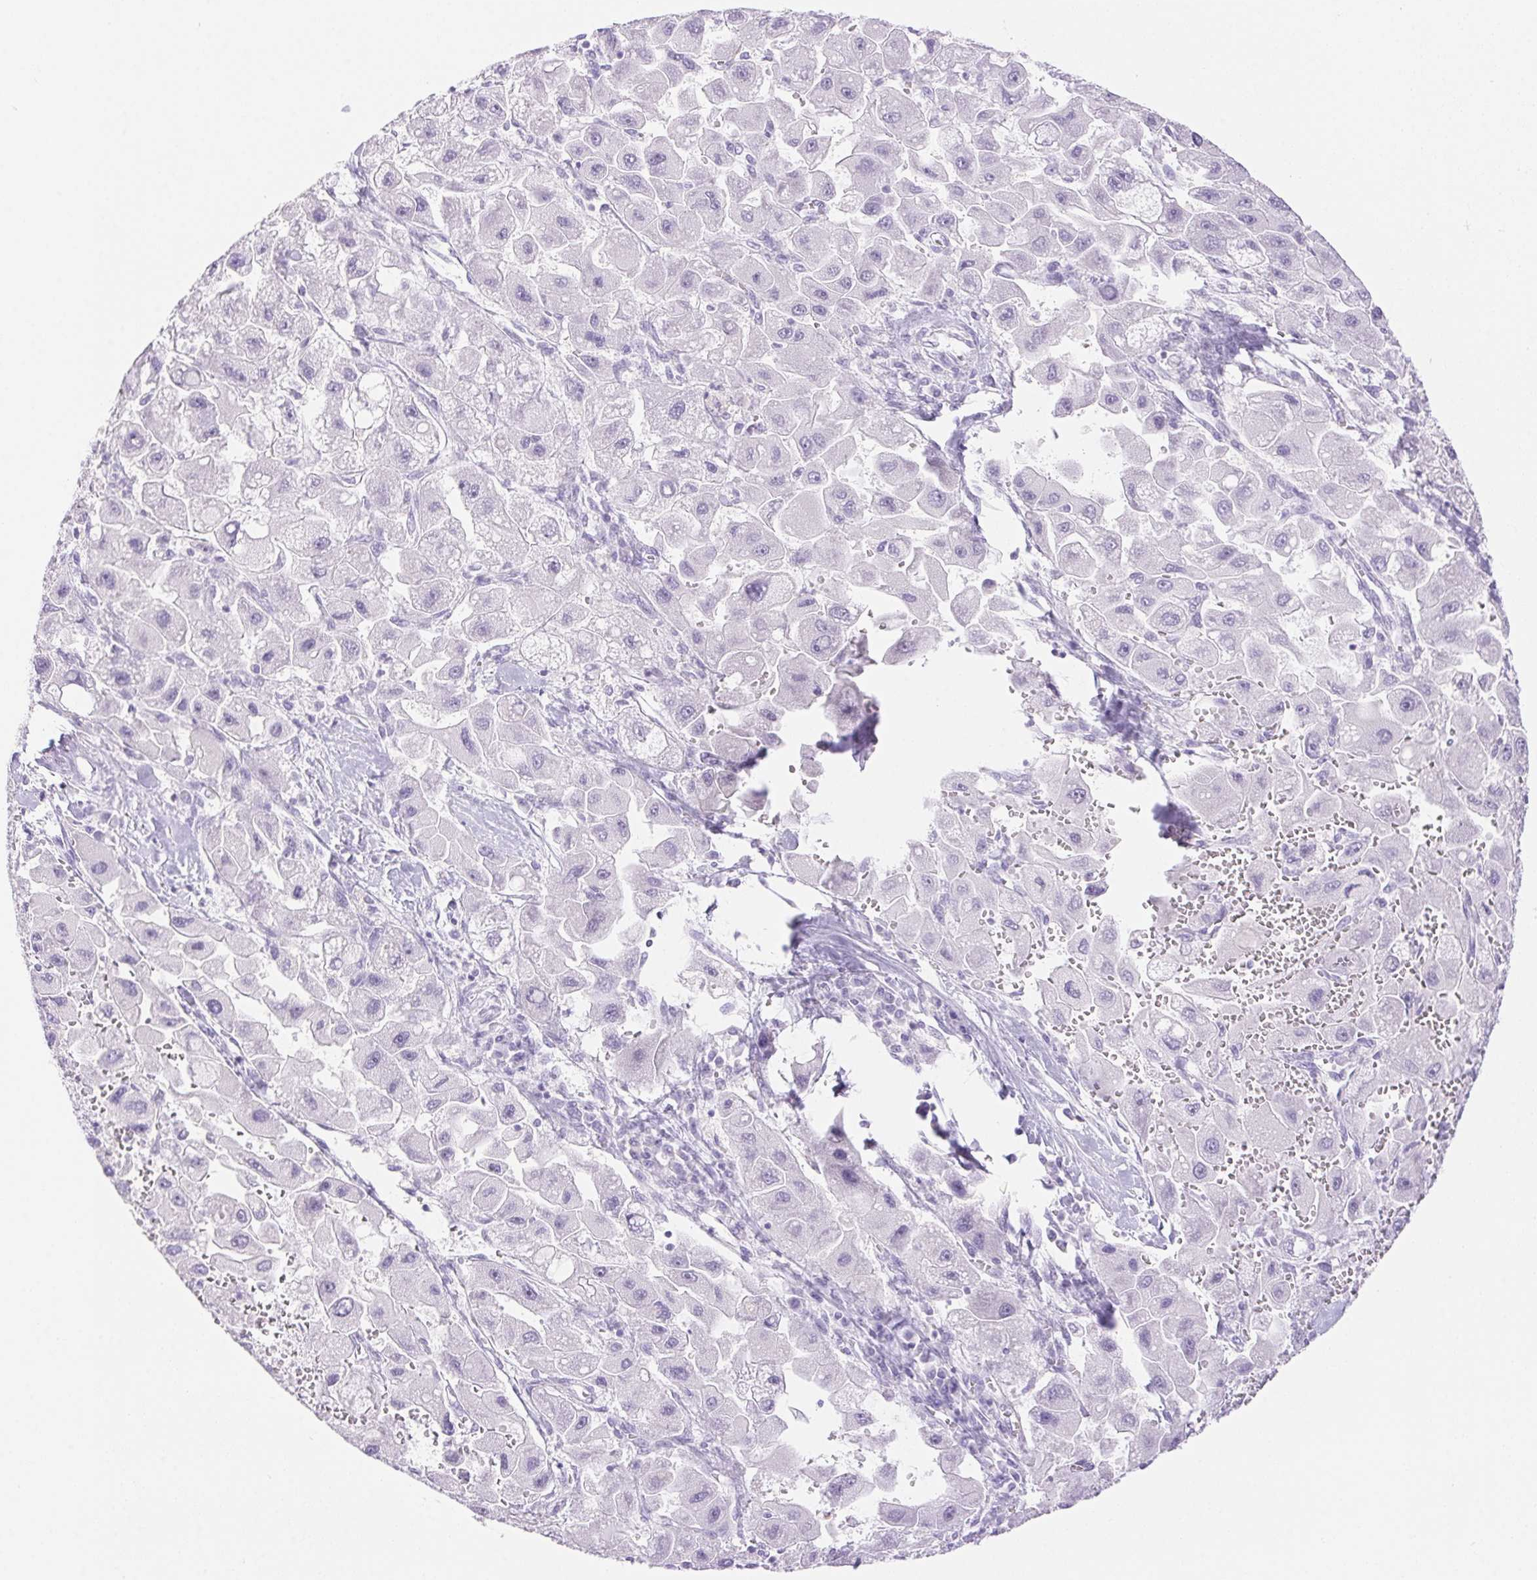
{"staining": {"intensity": "negative", "quantity": "none", "location": "none"}, "tissue": "liver cancer", "cell_type": "Tumor cells", "image_type": "cancer", "snomed": [{"axis": "morphology", "description": "Carcinoma, Hepatocellular, NOS"}, {"axis": "topography", "description": "Liver"}], "caption": "Photomicrograph shows no protein staining in tumor cells of liver cancer (hepatocellular carcinoma) tissue.", "gene": "ERP27", "patient": {"sex": "male", "age": 24}}